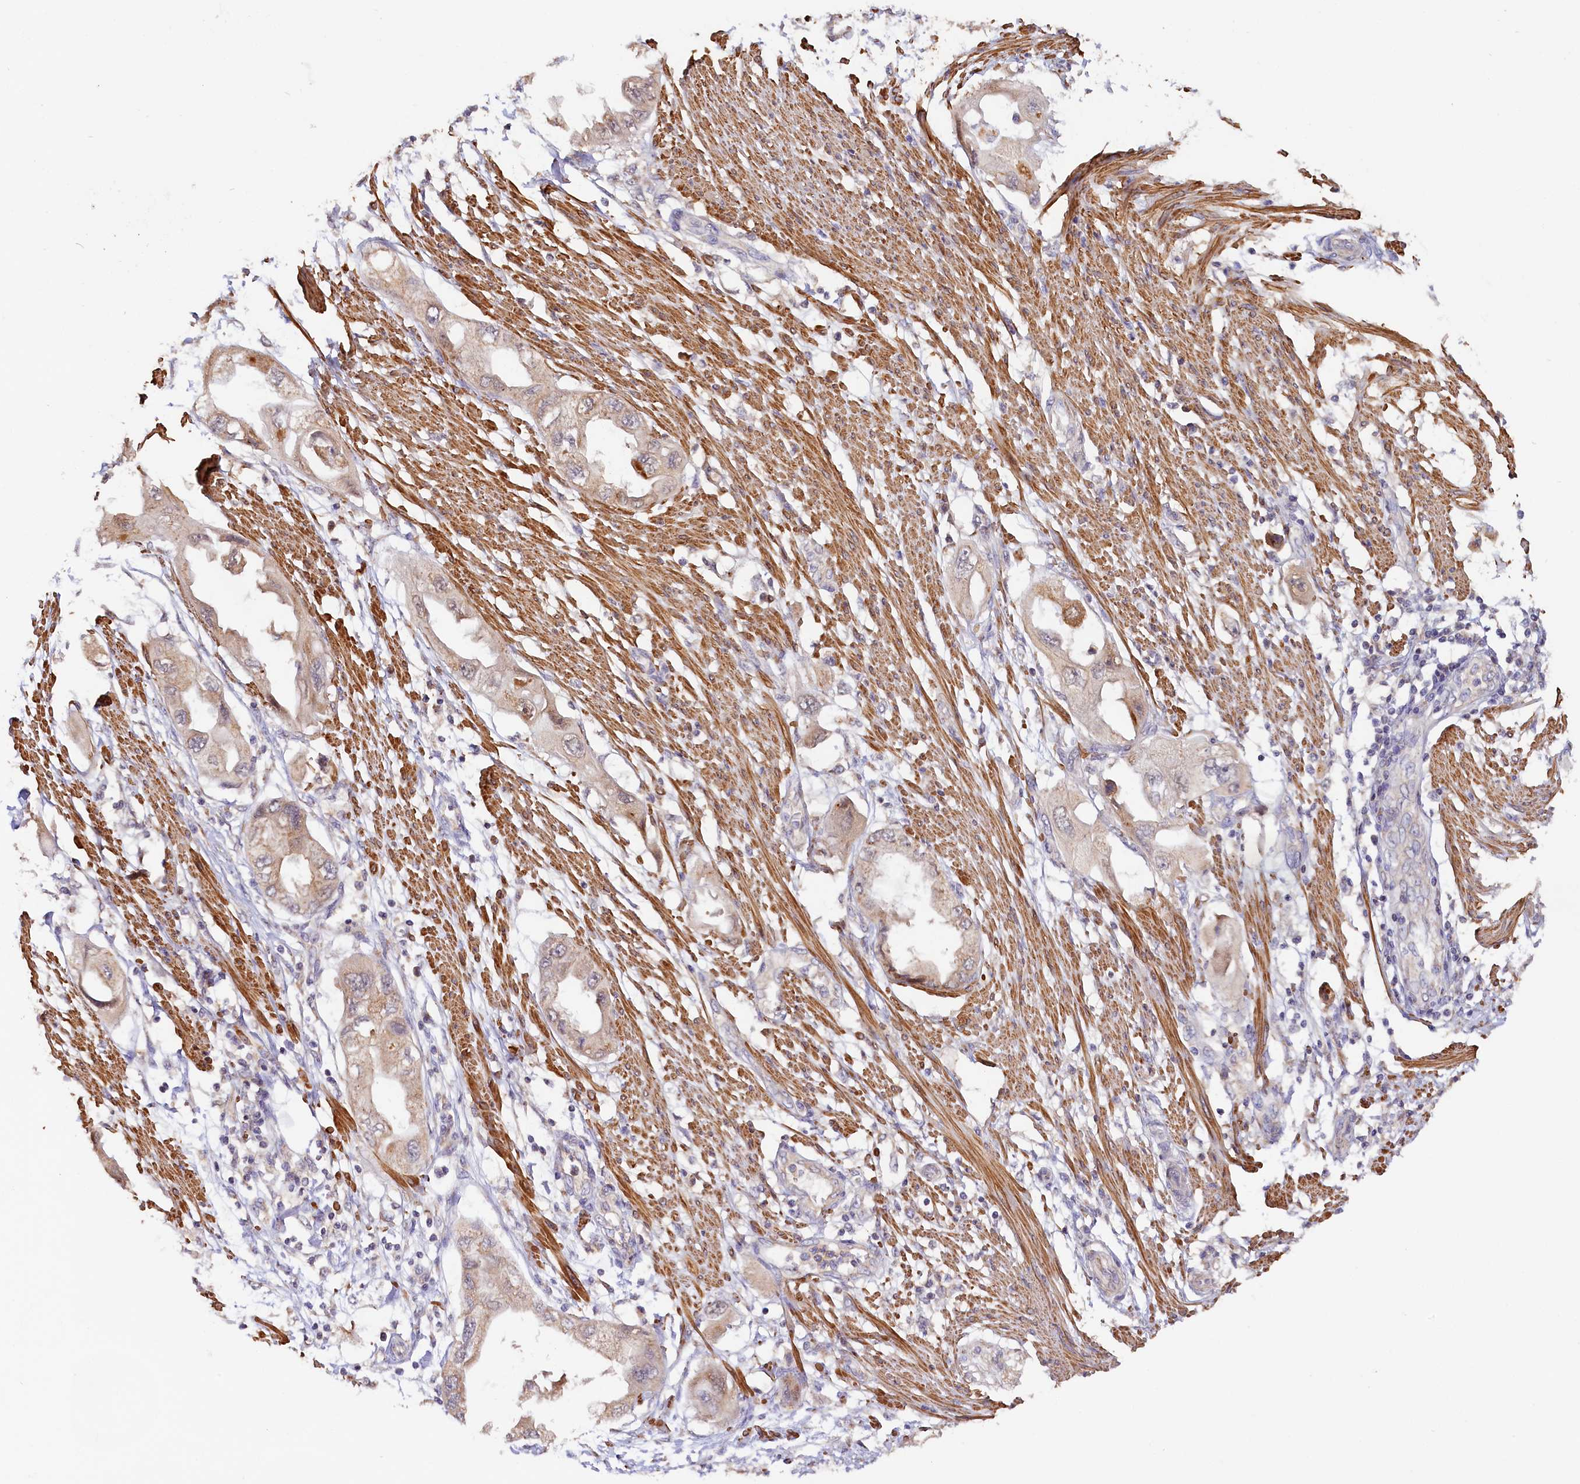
{"staining": {"intensity": "moderate", "quantity": "25%-75%", "location": "cytoplasmic/membranous"}, "tissue": "endometrial cancer", "cell_type": "Tumor cells", "image_type": "cancer", "snomed": [{"axis": "morphology", "description": "Adenocarcinoma, NOS"}, {"axis": "topography", "description": "Endometrium"}], "caption": "Tumor cells exhibit moderate cytoplasmic/membranous positivity in about 25%-75% of cells in adenocarcinoma (endometrial).", "gene": "TANGO6", "patient": {"sex": "female", "age": 67}}